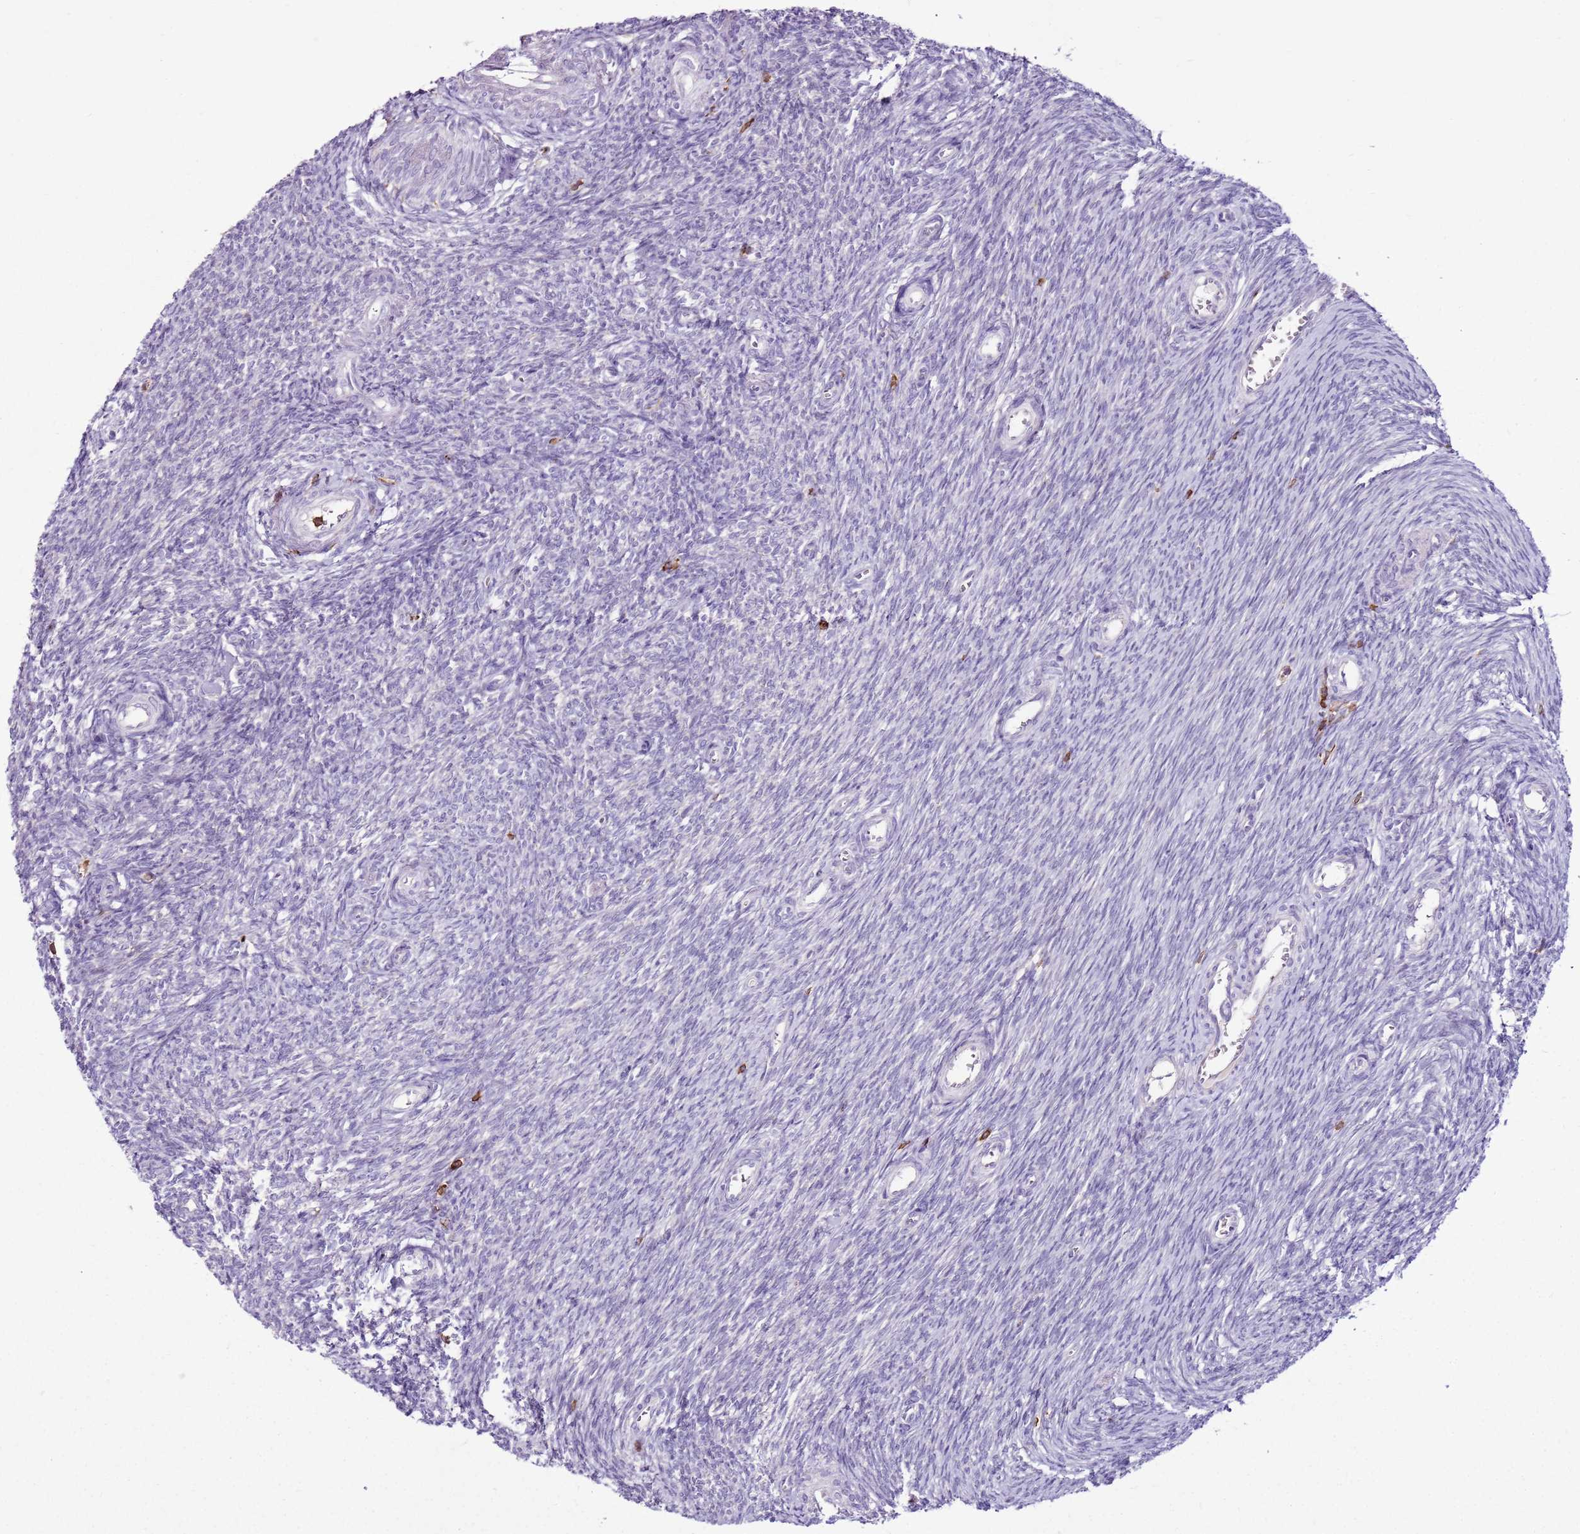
{"staining": {"intensity": "negative", "quantity": "none", "location": "none"}, "tissue": "ovary", "cell_type": "Ovarian stroma cells", "image_type": "normal", "snomed": [{"axis": "morphology", "description": "Normal tissue, NOS"}, {"axis": "topography", "description": "Ovary"}], "caption": "This is a image of immunohistochemistry (IHC) staining of benign ovary, which shows no positivity in ovarian stroma cells. (Stains: DAB (3,3'-diaminobenzidine) immunohistochemistry with hematoxylin counter stain, Microscopy: brightfield microscopy at high magnification).", "gene": "ZSWIM1", "patient": {"sex": "female", "age": 44}}